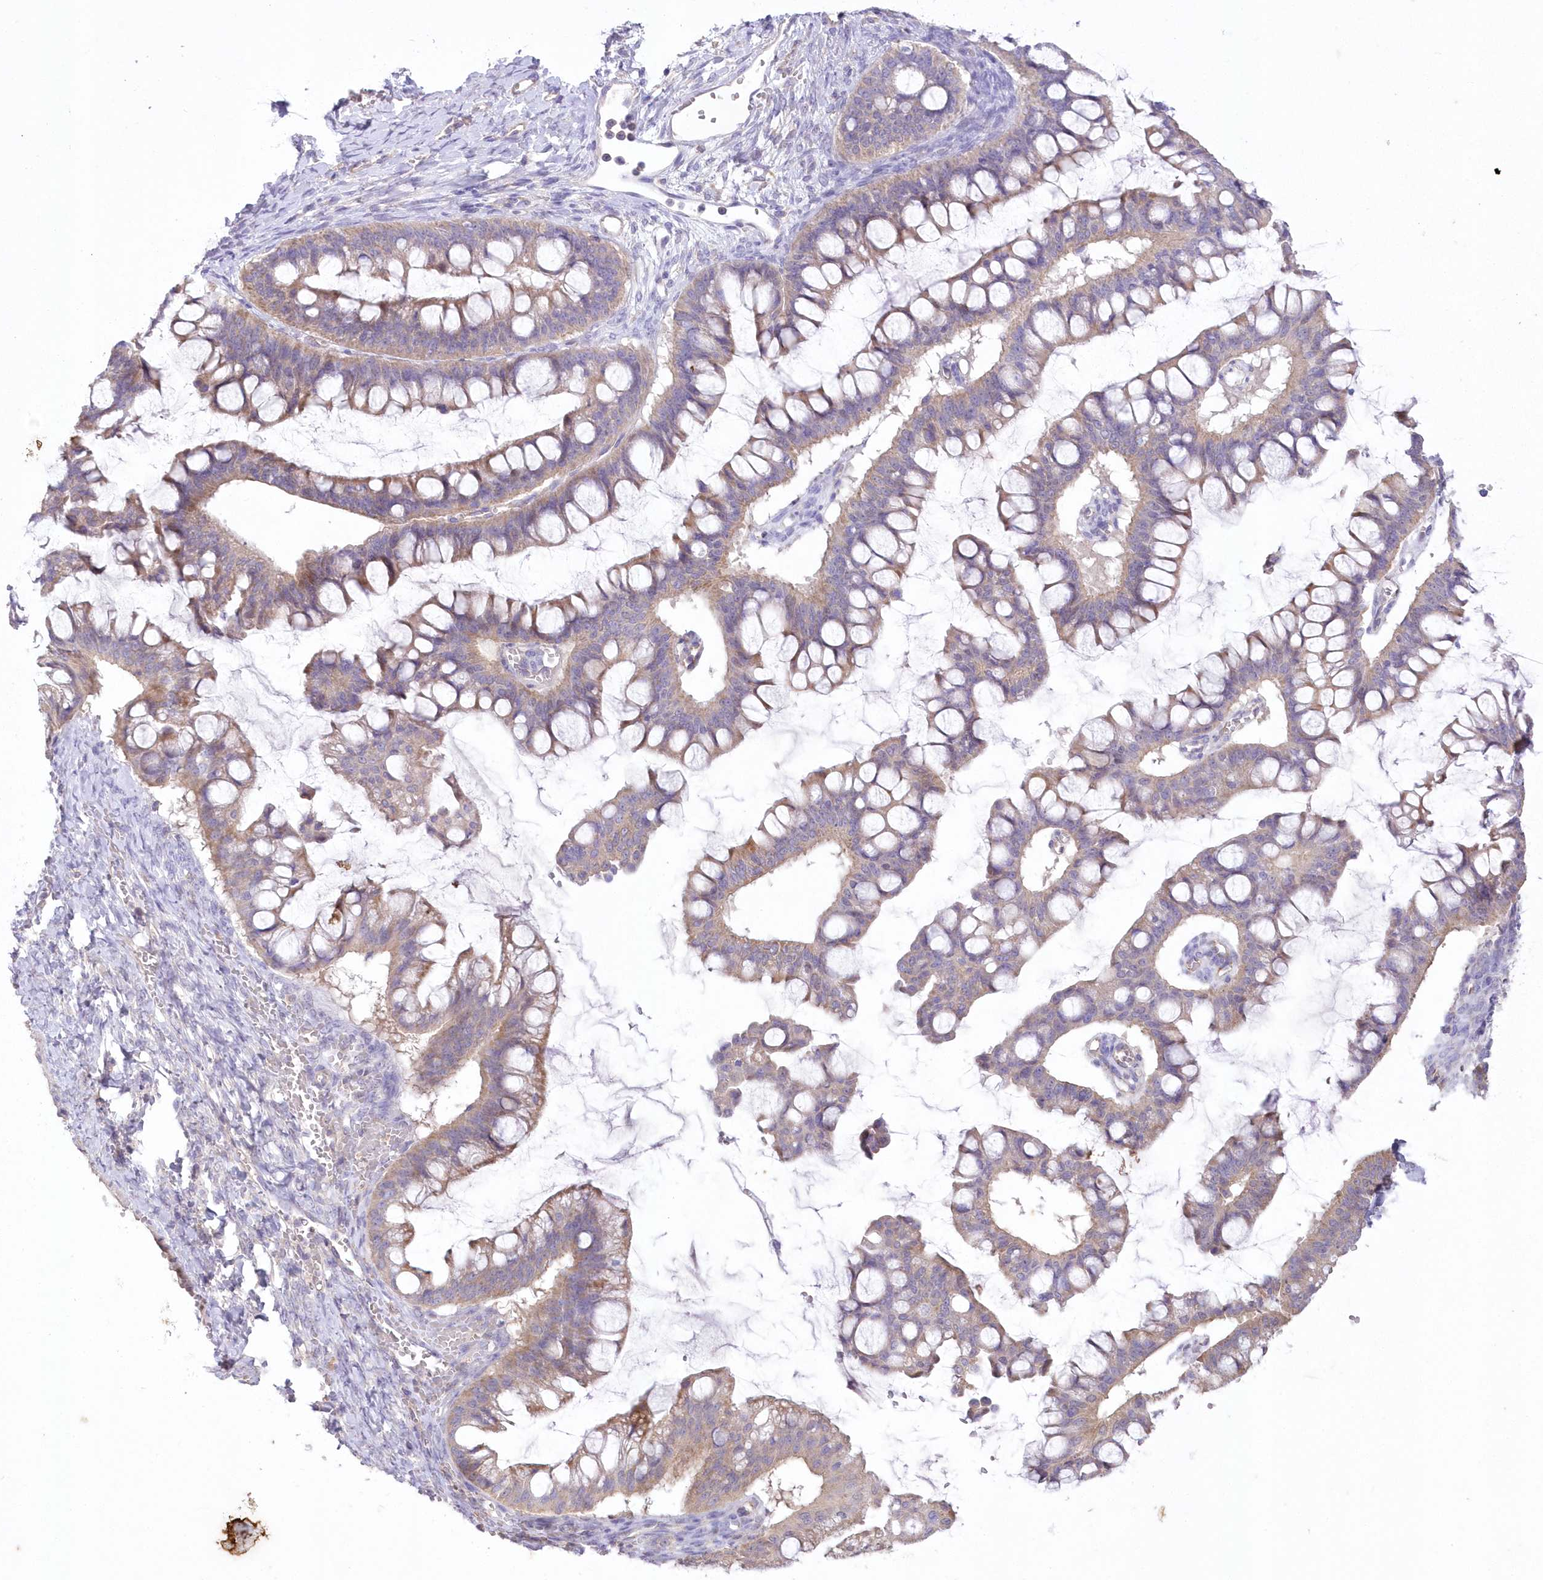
{"staining": {"intensity": "weak", "quantity": ">75%", "location": "cytoplasmic/membranous"}, "tissue": "ovarian cancer", "cell_type": "Tumor cells", "image_type": "cancer", "snomed": [{"axis": "morphology", "description": "Cystadenocarcinoma, mucinous, NOS"}, {"axis": "topography", "description": "Ovary"}], "caption": "Immunohistochemistry (DAB) staining of mucinous cystadenocarcinoma (ovarian) displays weak cytoplasmic/membranous protein expression in about >75% of tumor cells.", "gene": "ITSN2", "patient": {"sex": "female", "age": 73}}